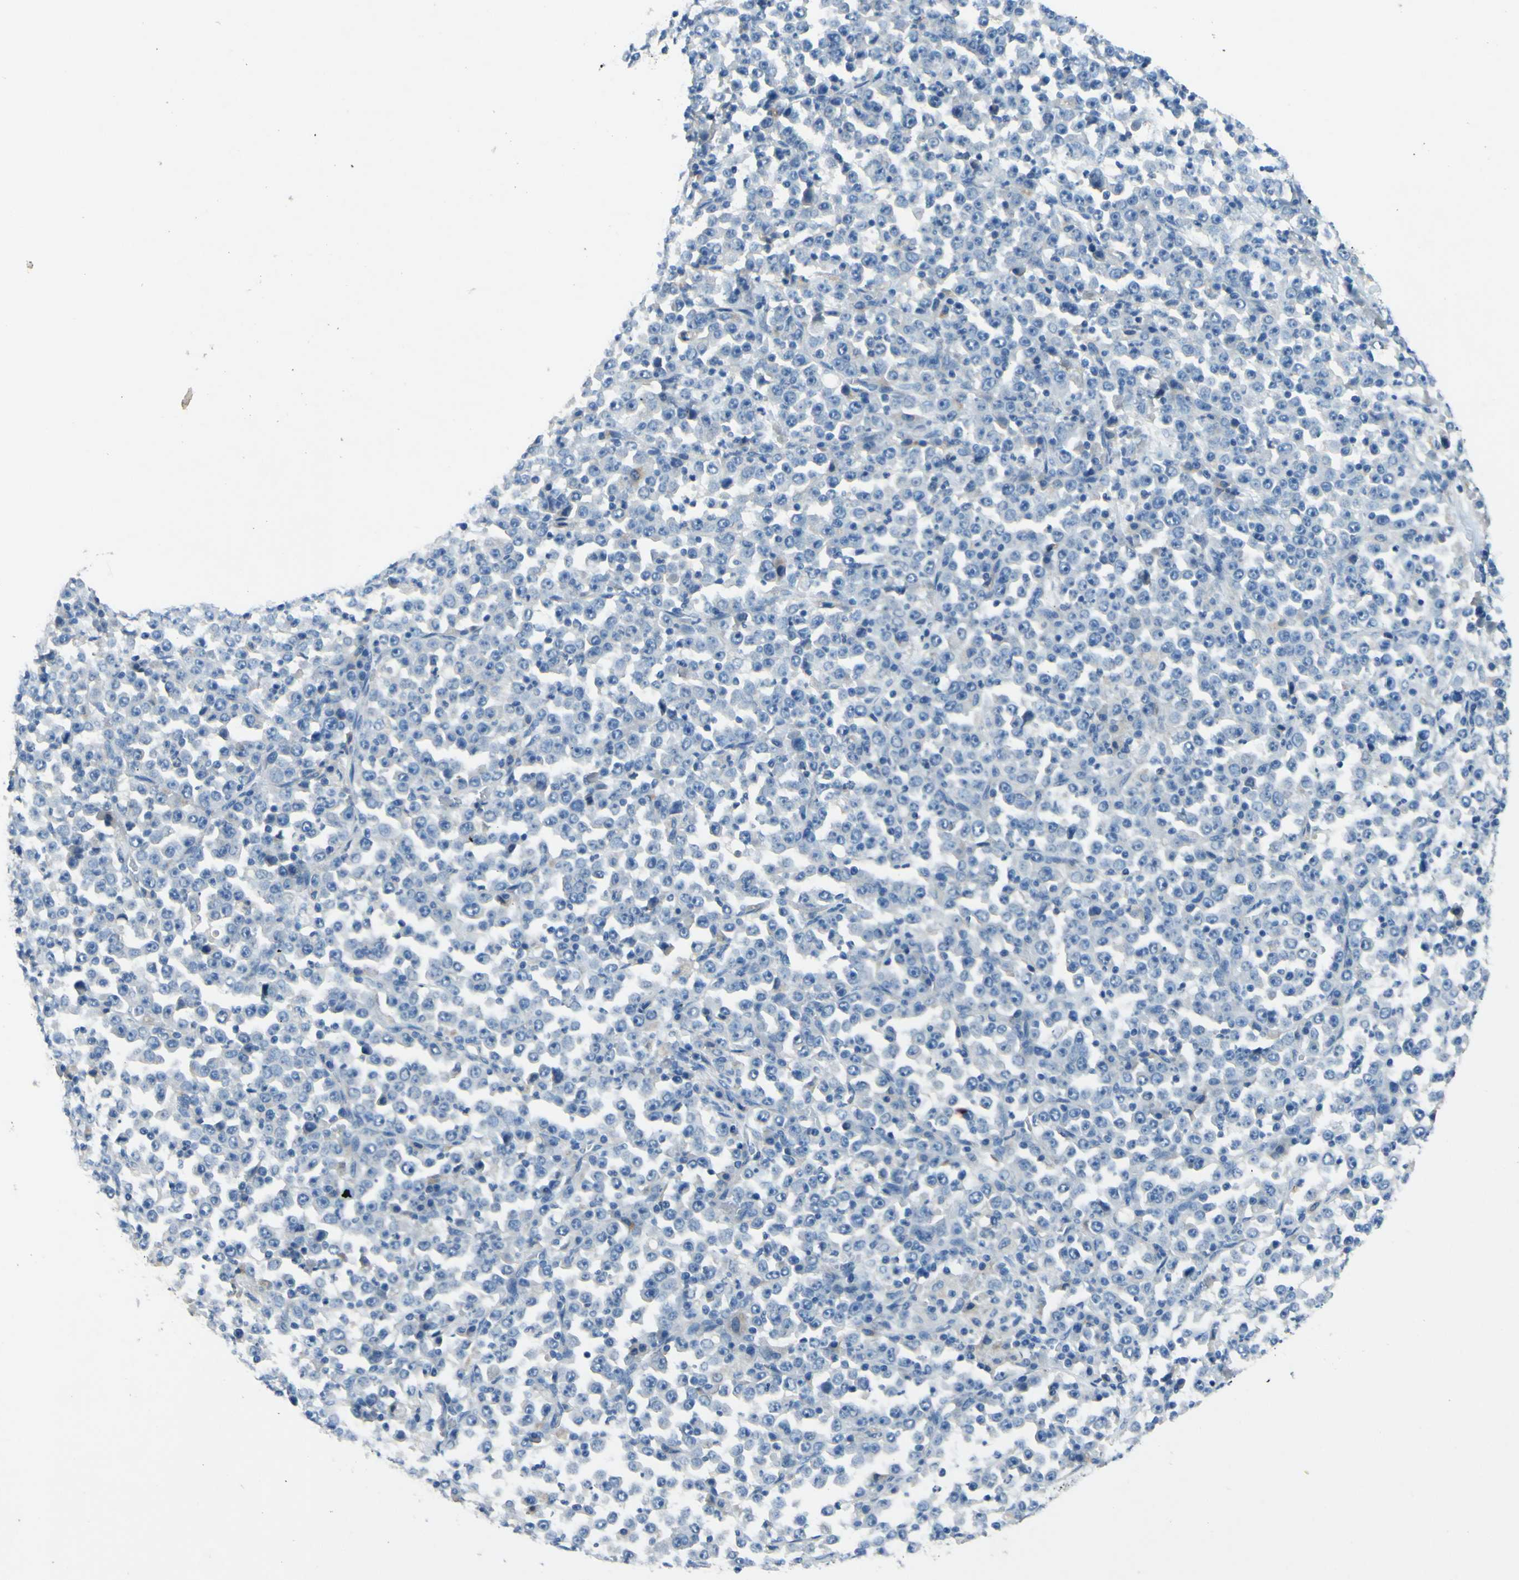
{"staining": {"intensity": "negative", "quantity": "none", "location": "none"}, "tissue": "stomach cancer", "cell_type": "Tumor cells", "image_type": "cancer", "snomed": [{"axis": "morphology", "description": "Normal tissue, NOS"}, {"axis": "morphology", "description": "Adenocarcinoma, NOS"}, {"axis": "topography", "description": "Stomach, upper"}, {"axis": "topography", "description": "Stomach"}], "caption": "IHC histopathology image of neoplastic tissue: human stomach adenocarcinoma stained with DAB displays no significant protein staining in tumor cells.", "gene": "CDH10", "patient": {"sex": "male", "age": 59}}